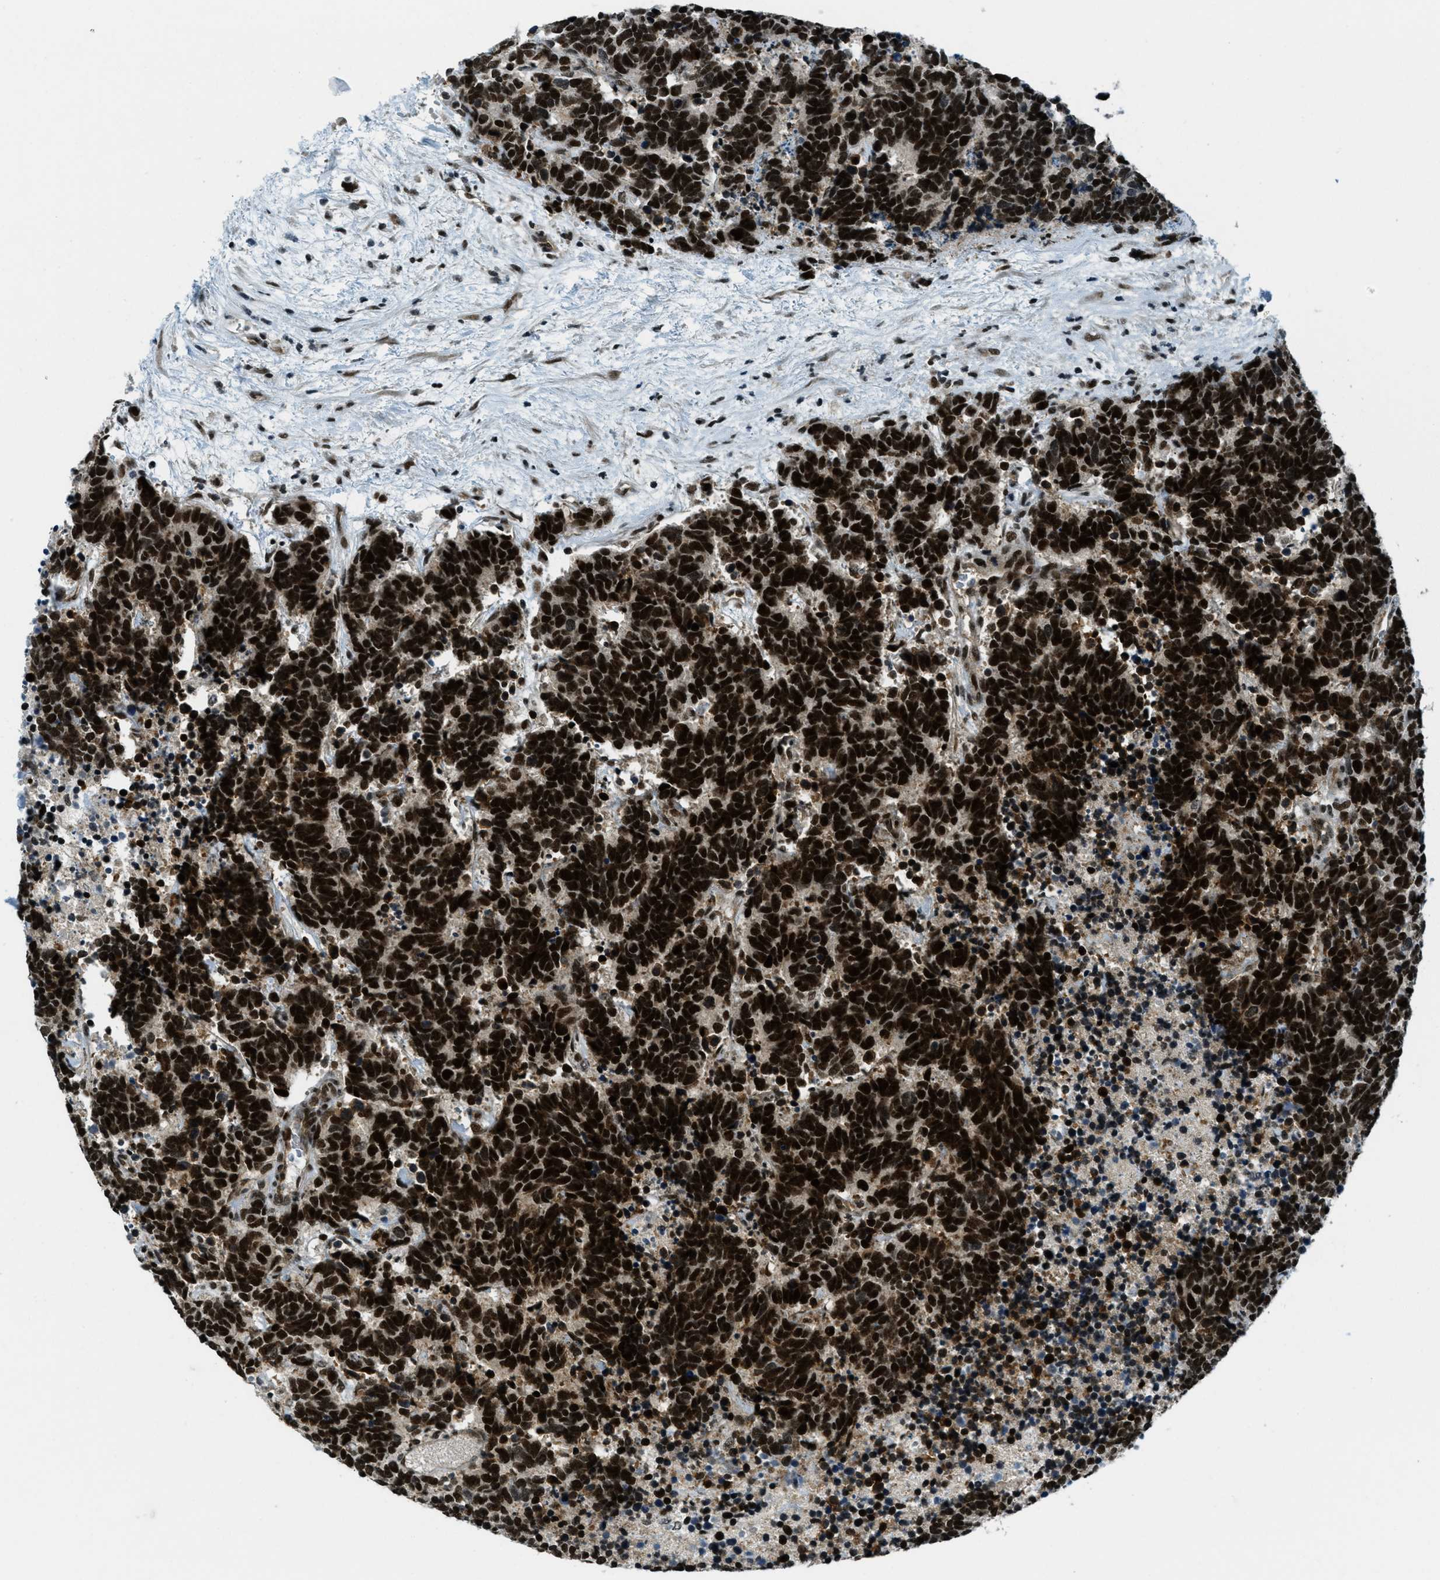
{"staining": {"intensity": "strong", "quantity": ">75%", "location": "nuclear"}, "tissue": "carcinoid", "cell_type": "Tumor cells", "image_type": "cancer", "snomed": [{"axis": "morphology", "description": "Carcinoma, NOS"}, {"axis": "morphology", "description": "Carcinoid, malignant, NOS"}, {"axis": "topography", "description": "Urinary bladder"}], "caption": "IHC photomicrograph of neoplastic tissue: human malignant carcinoid stained using immunohistochemistry demonstrates high levels of strong protein expression localized specifically in the nuclear of tumor cells, appearing as a nuclear brown color.", "gene": "KLF6", "patient": {"sex": "male", "age": 57}}